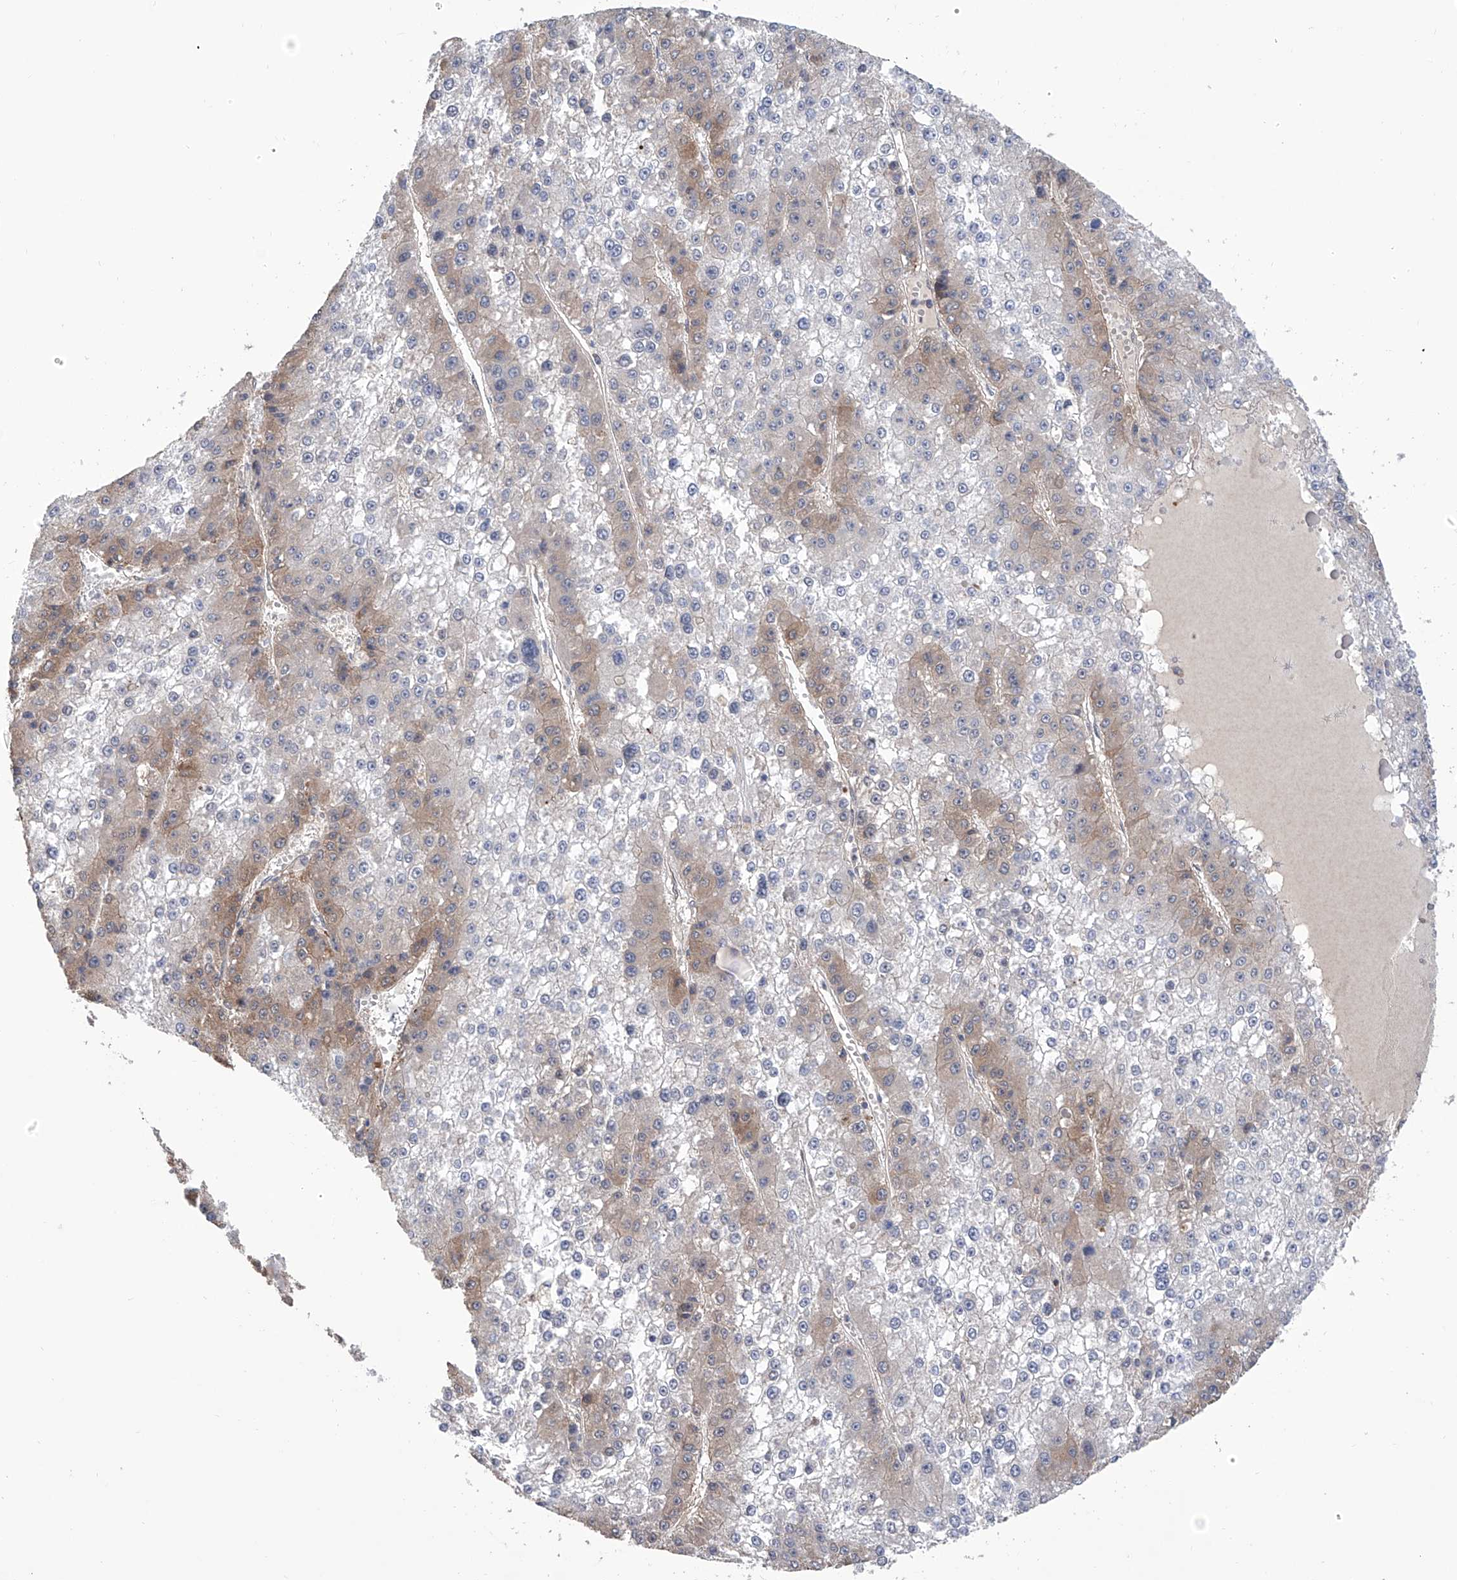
{"staining": {"intensity": "weak", "quantity": "25%-75%", "location": "cytoplasmic/membranous"}, "tissue": "liver cancer", "cell_type": "Tumor cells", "image_type": "cancer", "snomed": [{"axis": "morphology", "description": "Carcinoma, Hepatocellular, NOS"}, {"axis": "topography", "description": "Liver"}], "caption": "DAB (3,3'-diaminobenzidine) immunohistochemical staining of hepatocellular carcinoma (liver) reveals weak cytoplasmic/membranous protein positivity in approximately 25%-75% of tumor cells.", "gene": "NUDT17", "patient": {"sex": "female", "age": 73}}